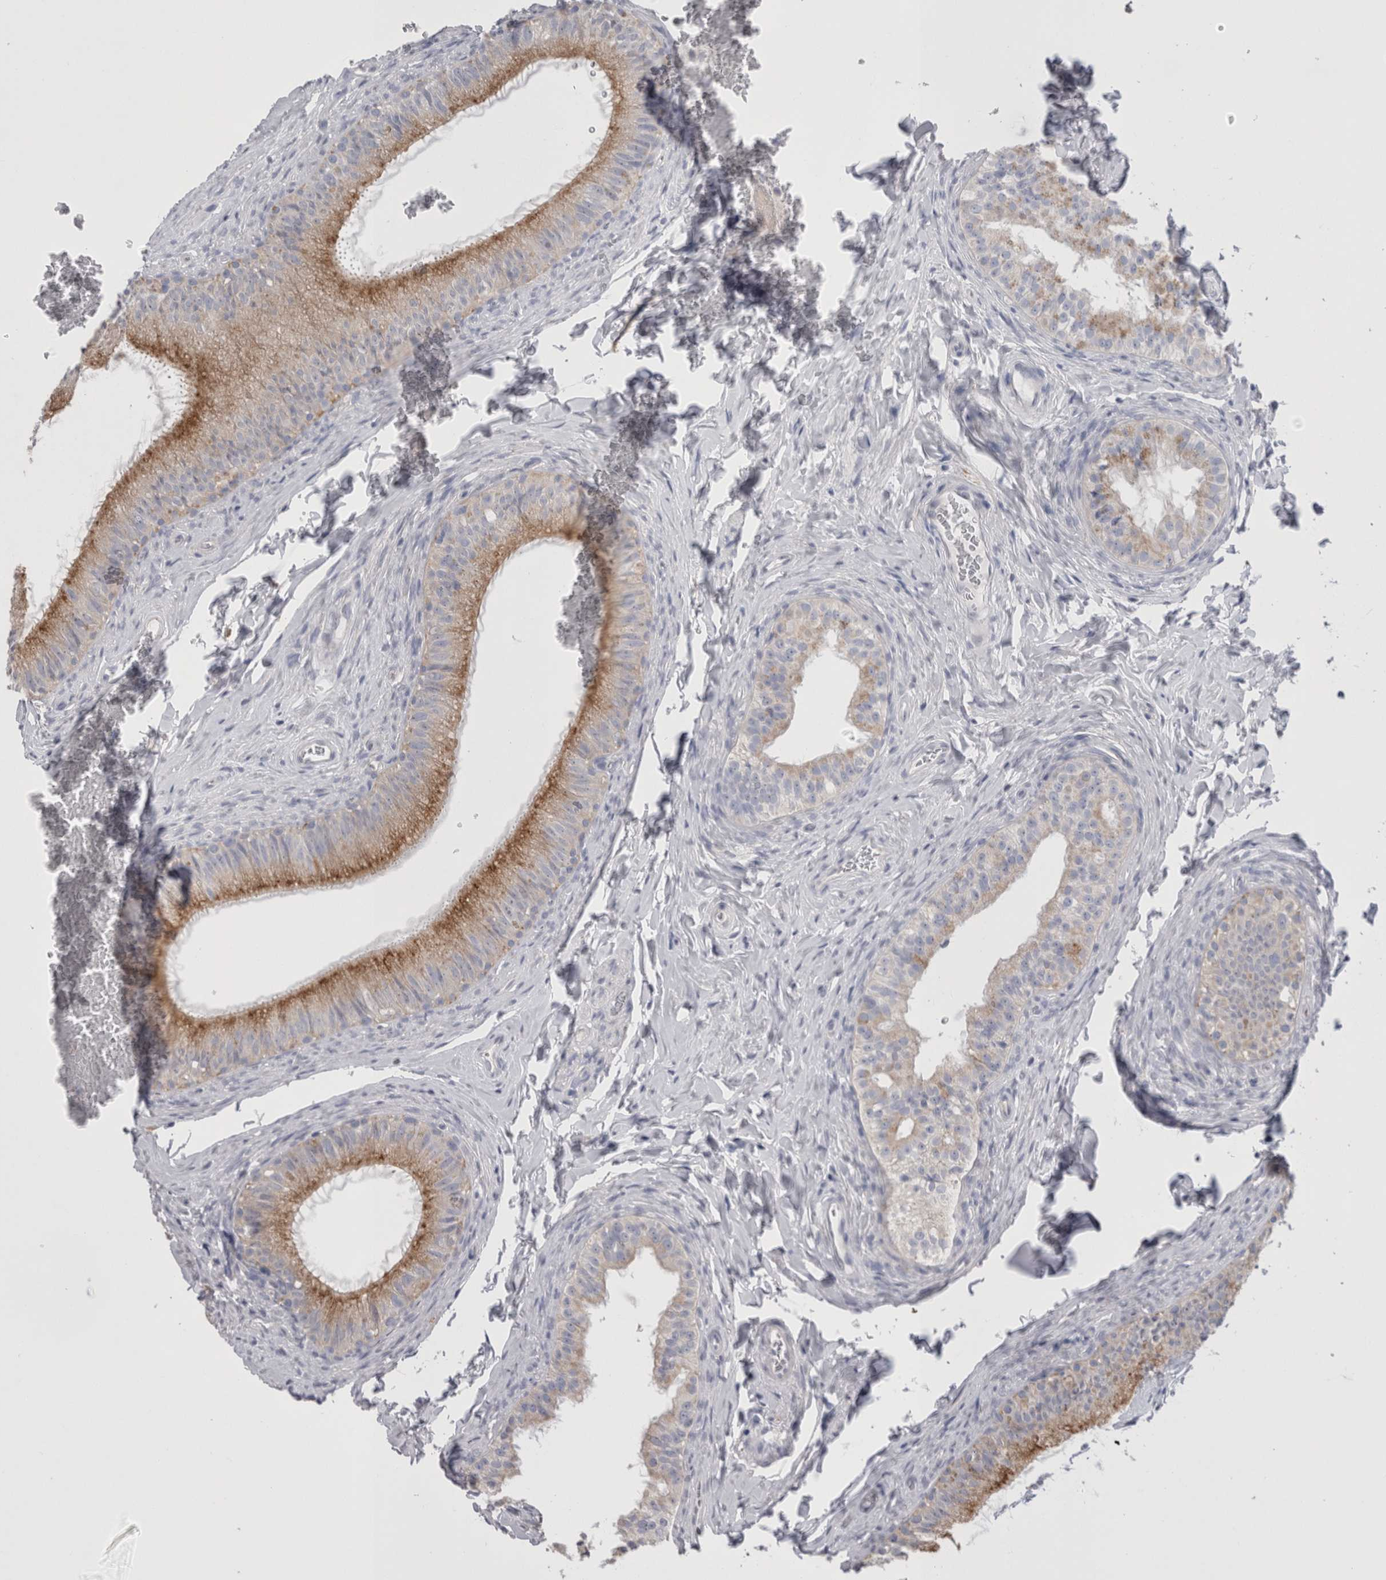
{"staining": {"intensity": "moderate", "quantity": "25%-75%", "location": "cytoplasmic/membranous"}, "tissue": "epididymis", "cell_type": "Glandular cells", "image_type": "normal", "snomed": [{"axis": "morphology", "description": "Normal tissue, NOS"}, {"axis": "topography", "description": "Epididymis"}], "caption": "A brown stain shows moderate cytoplasmic/membranous staining of a protein in glandular cells of unremarkable epididymis.", "gene": "PWP2", "patient": {"sex": "male", "age": 49}}